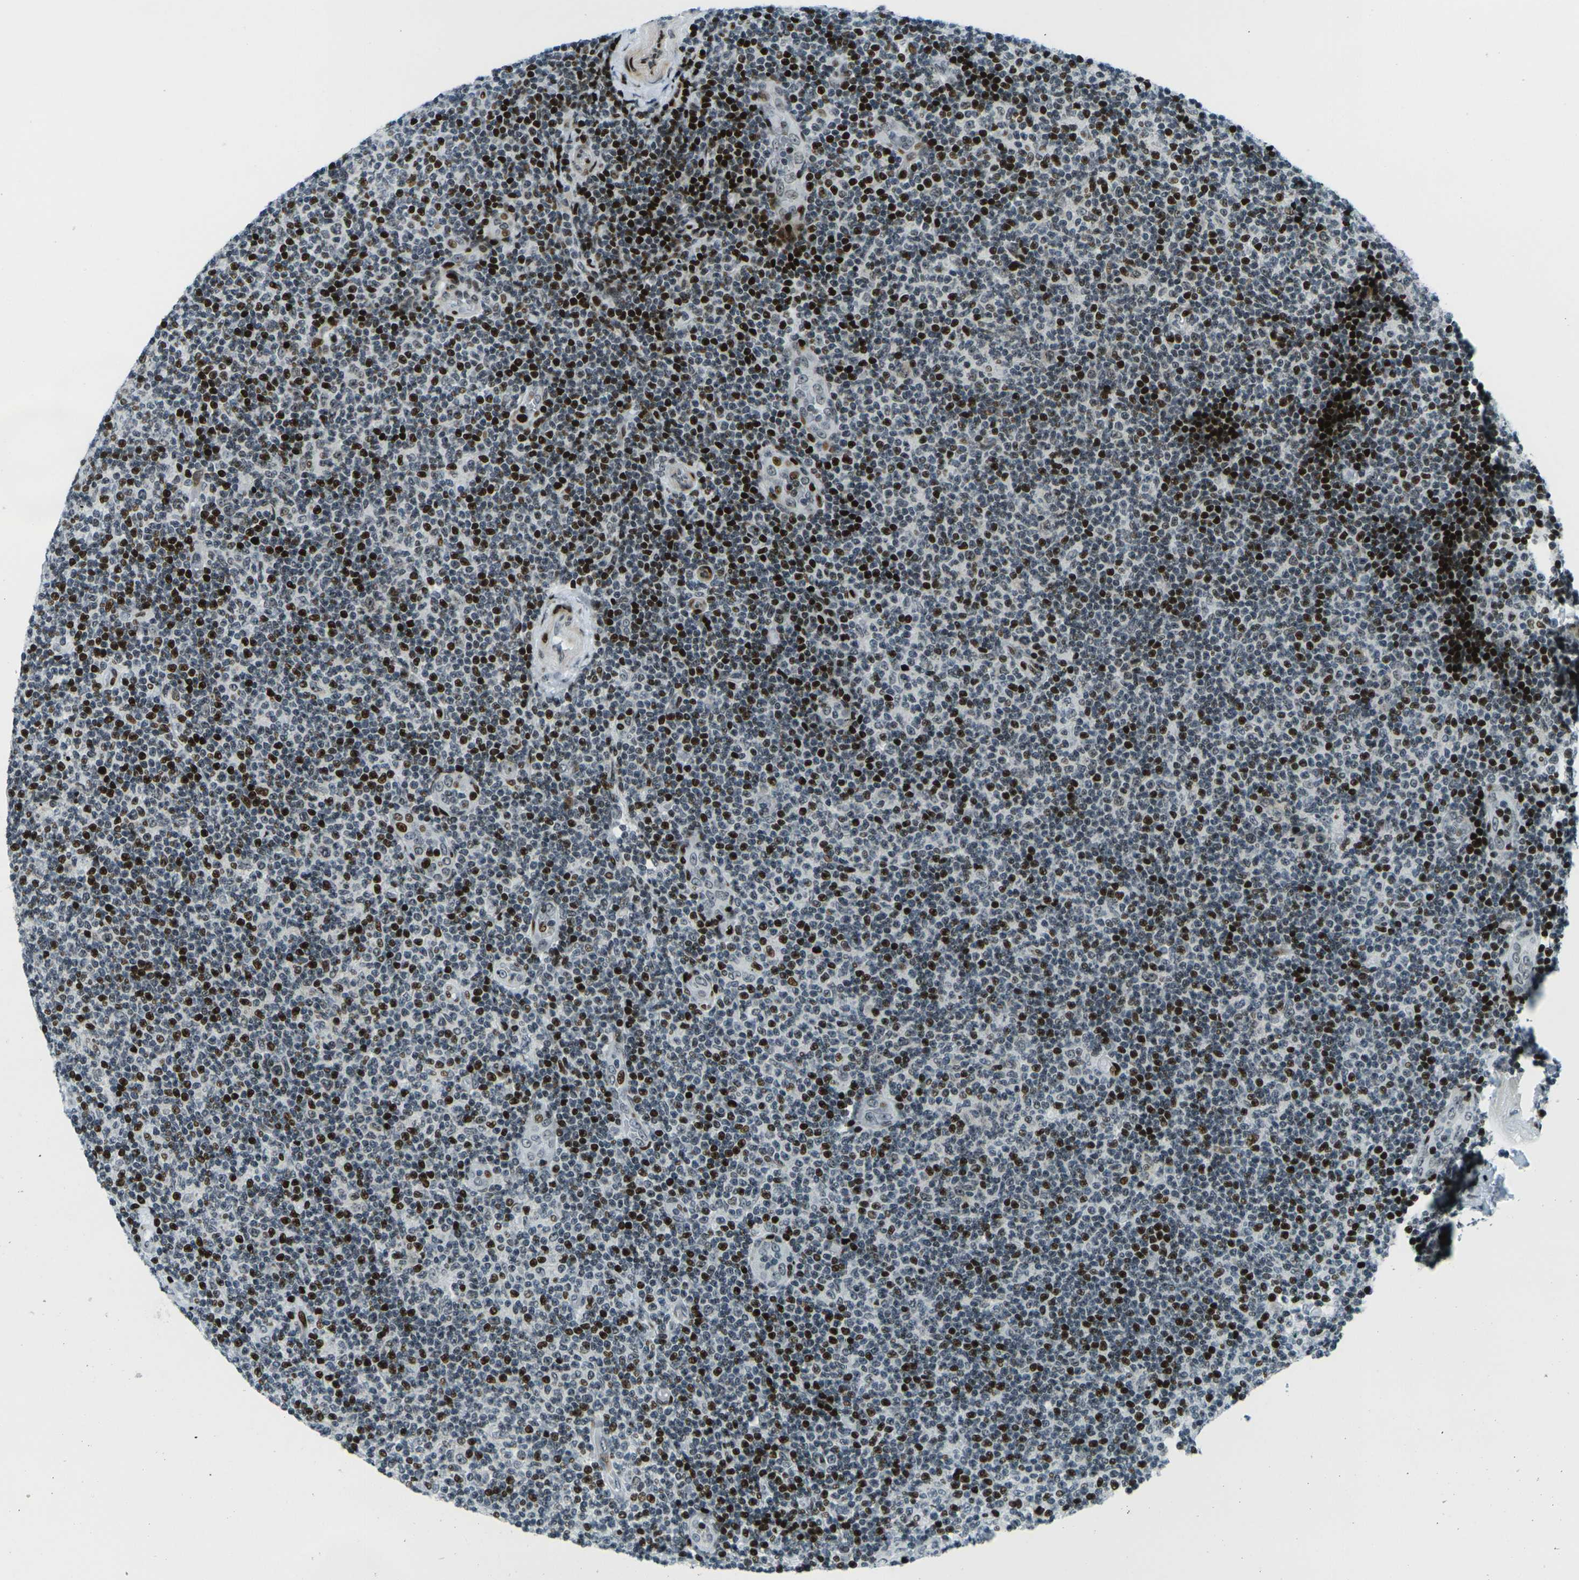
{"staining": {"intensity": "strong", "quantity": "25%-75%", "location": "nuclear"}, "tissue": "lymphoma", "cell_type": "Tumor cells", "image_type": "cancer", "snomed": [{"axis": "morphology", "description": "Malignant lymphoma, non-Hodgkin's type, Low grade"}, {"axis": "topography", "description": "Lymph node"}], "caption": "A brown stain labels strong nuclear positivity of a protein in lymphoma tumor cells.", "gene": "H3-3A", "patient": {"sex": "male", "age": 83}}